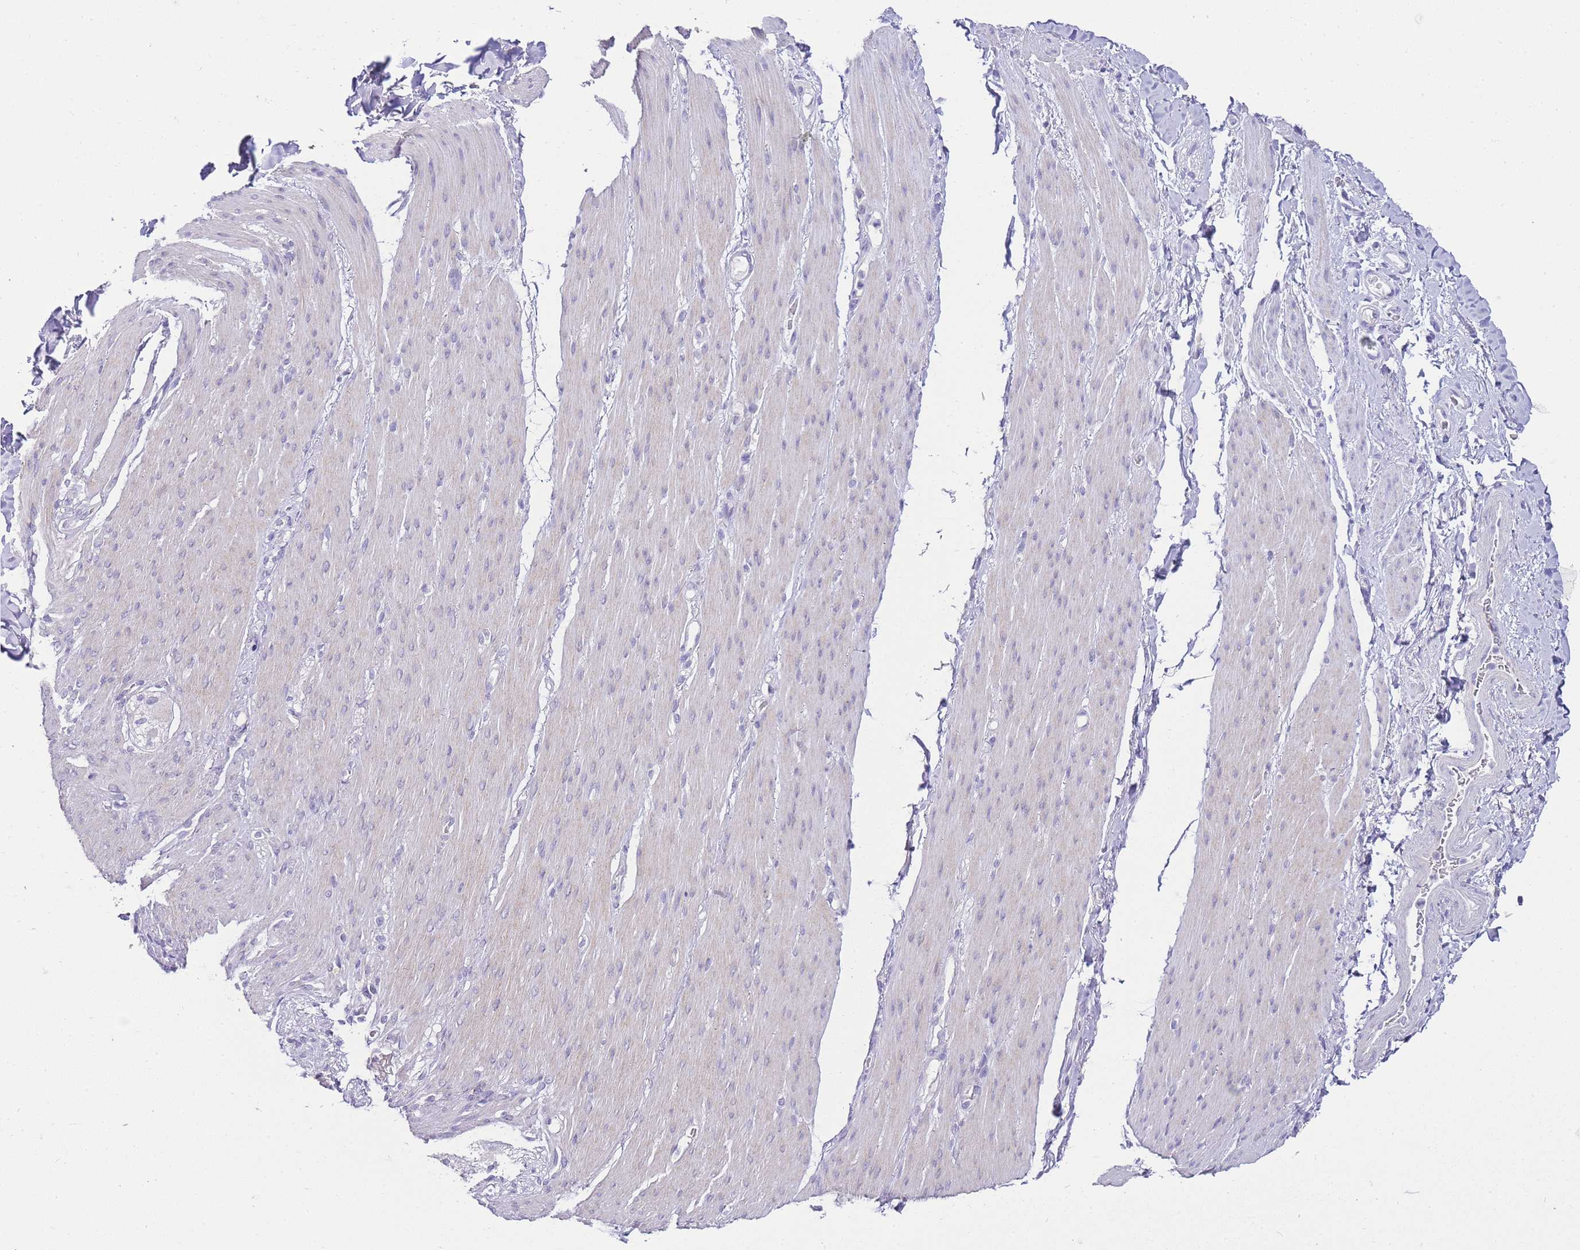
{"staining": {"intensity": "negative", "quantity": "none", "location": "none"}, "tissue": "adipose tissue", "cell_type": "Adipocytes", "image_type": "normal", "snomed": [{"axis": "morphology", "description": "Normal tissue, NOS"}, {"axis": "topography", "description": "Colon"}, {"axis": "topography", "description": "Peripheral nerve tissue"}], "caption": "The photomicrograph reveals no staining of adipocytes in benign adipose tissue.", "gene": "DPP4", "patient": {"sex": "female", "age": 61}}